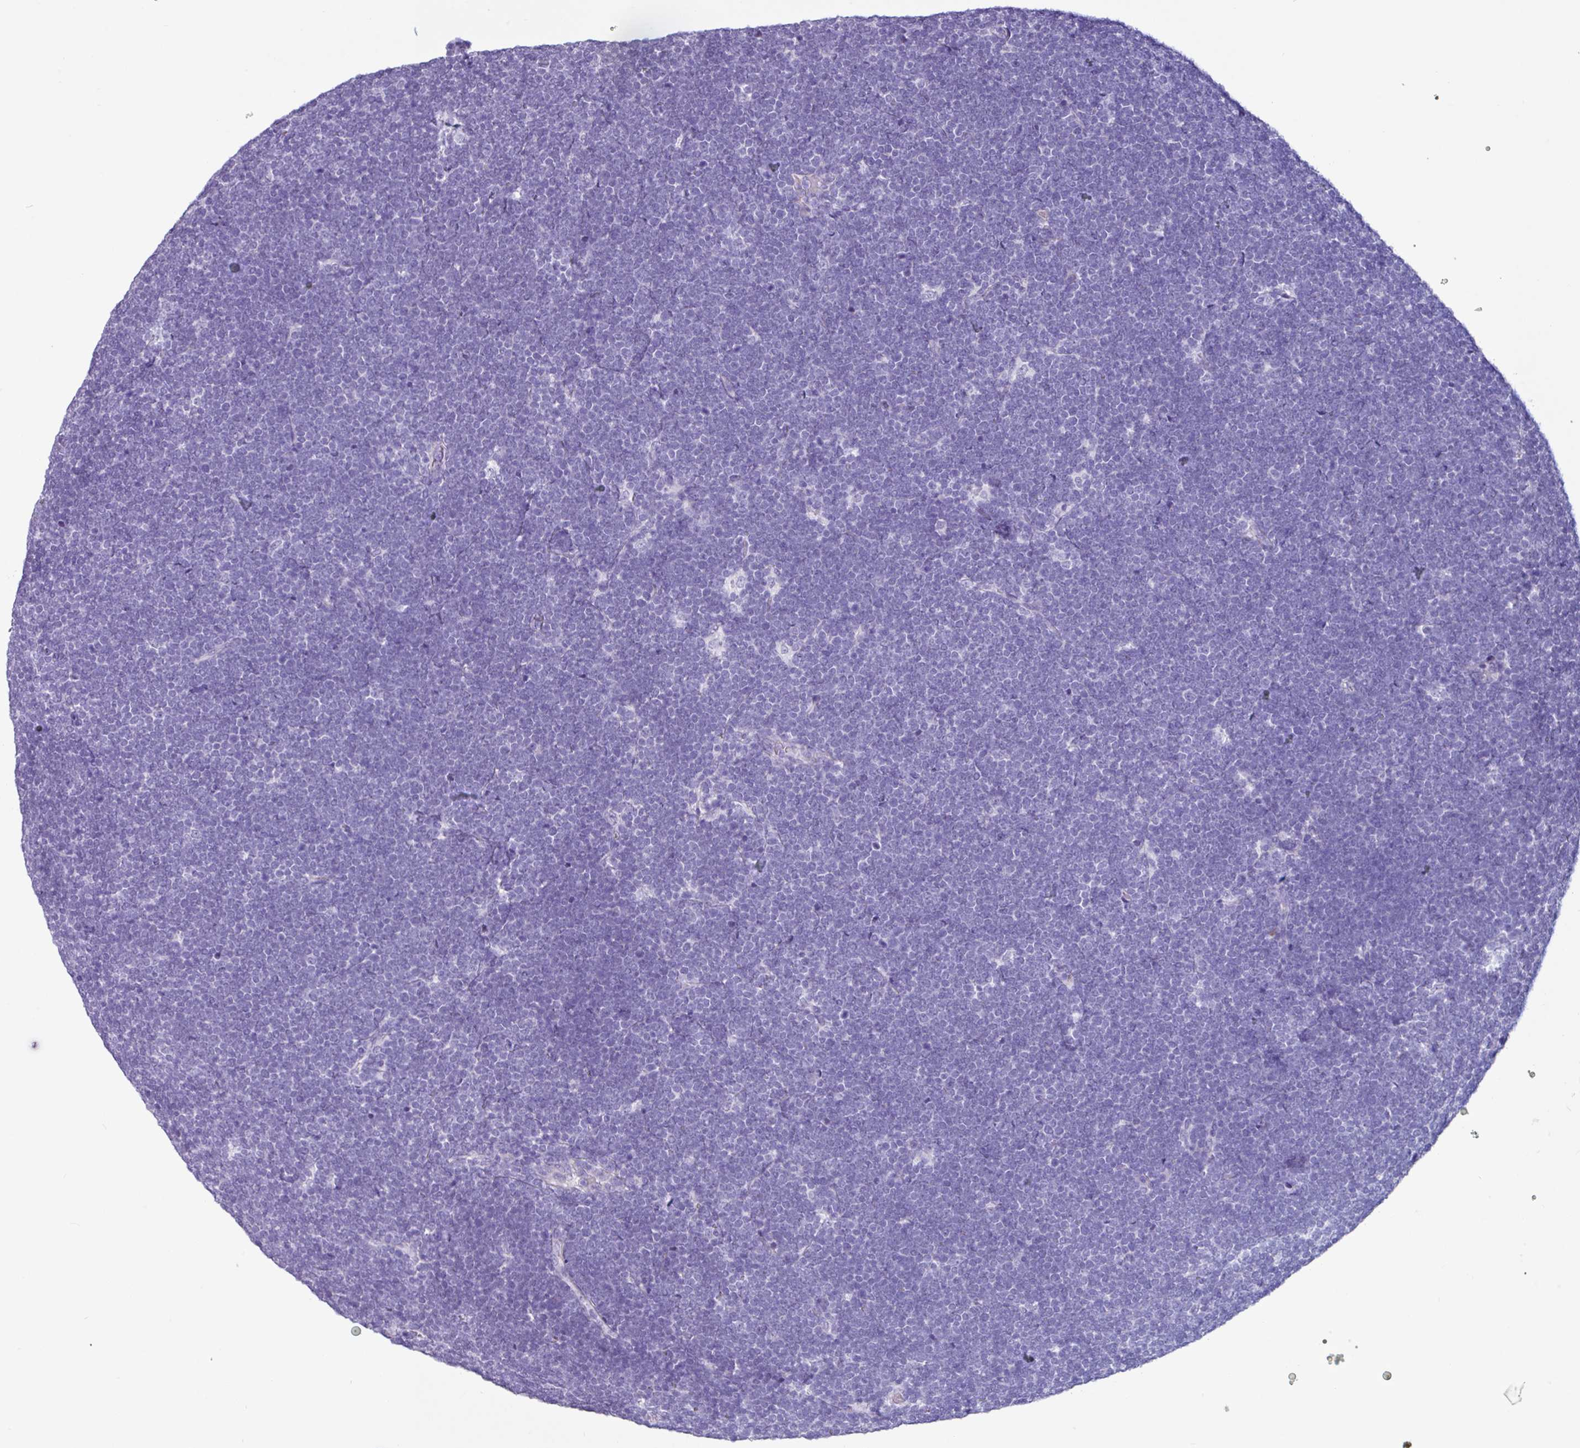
{"staining": {"intensity": "negative", "quantity": "none", "location": "none"}, "tissue": "lymphoma", "cell_type": "Tumor cells", "image_type": "cancer", "snomed": [{"axis": "morphology", "description": "Malignant lymphoma, non-Hodgkin's type, High grade"}, {"axis": "topography", "description": "Lymph node"}], "caption": "Lymphoma stained for a protein using immunohistochemistry (IHC) reveals no expression tumor cells.", "gene": "OTX1", "patient": {"sex": "male", "age": 13}}